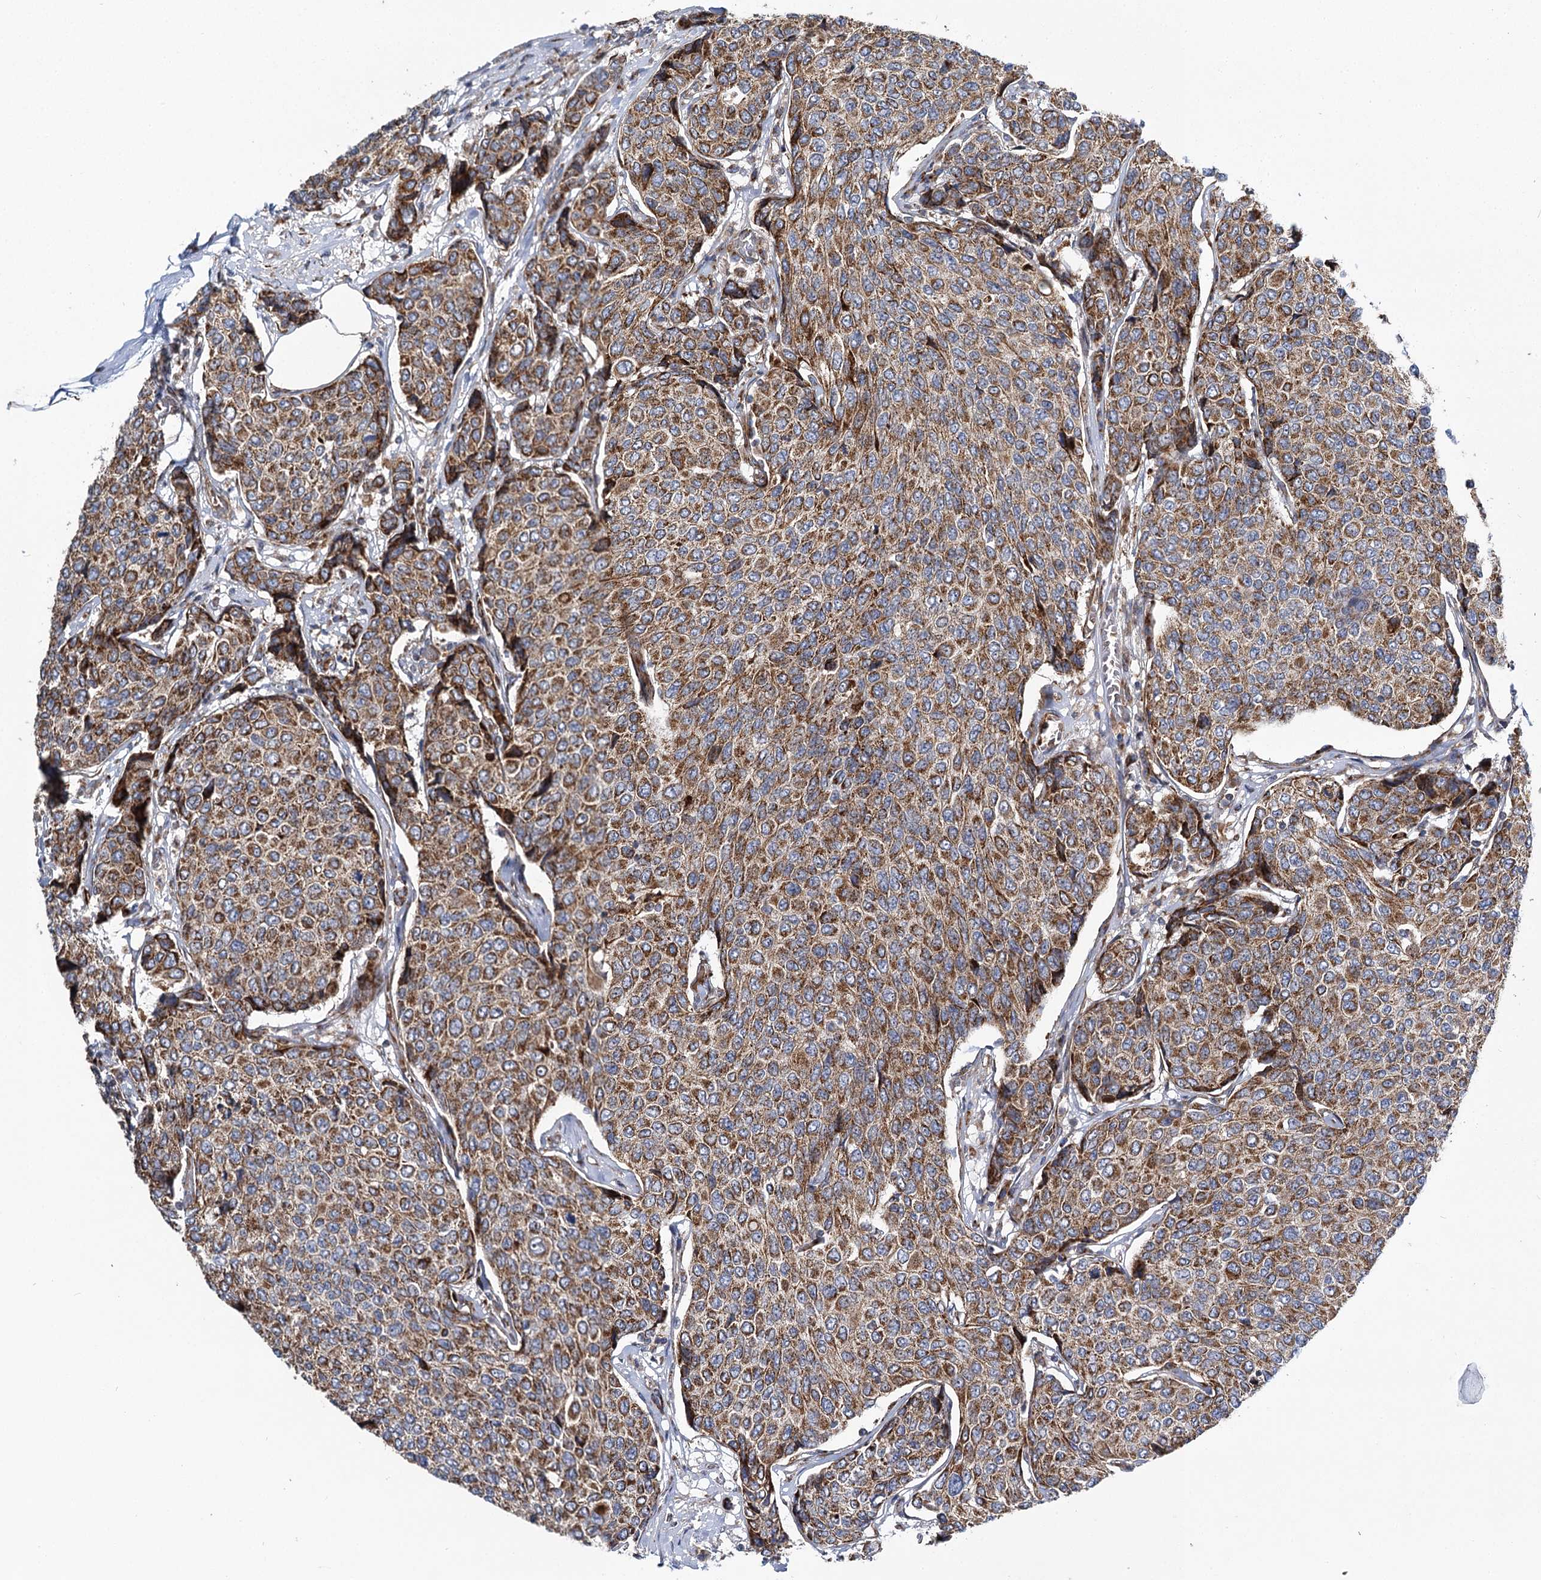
{"staining": {"intensity": "strong", "quantity": ">75%", "location": "cytoplasmic/membranous"}, "tissue": "breast cancer", "cell_type": "Tumor cells", "image_type": "cancer", "snomed": [{"axis": "morphology", "description": "Duct carcinoma"}, {"axis": "topography", "description": "Breast"}], "caption": "Strong cytoplasmic/membranous staining for a protein is present in approximately >75% of tumor cells of breast intraductal carcinoma using immunohistochemistry (IHC).", "gene": "THUMPD3", "patient": {"sex": "female", "age": 55}}